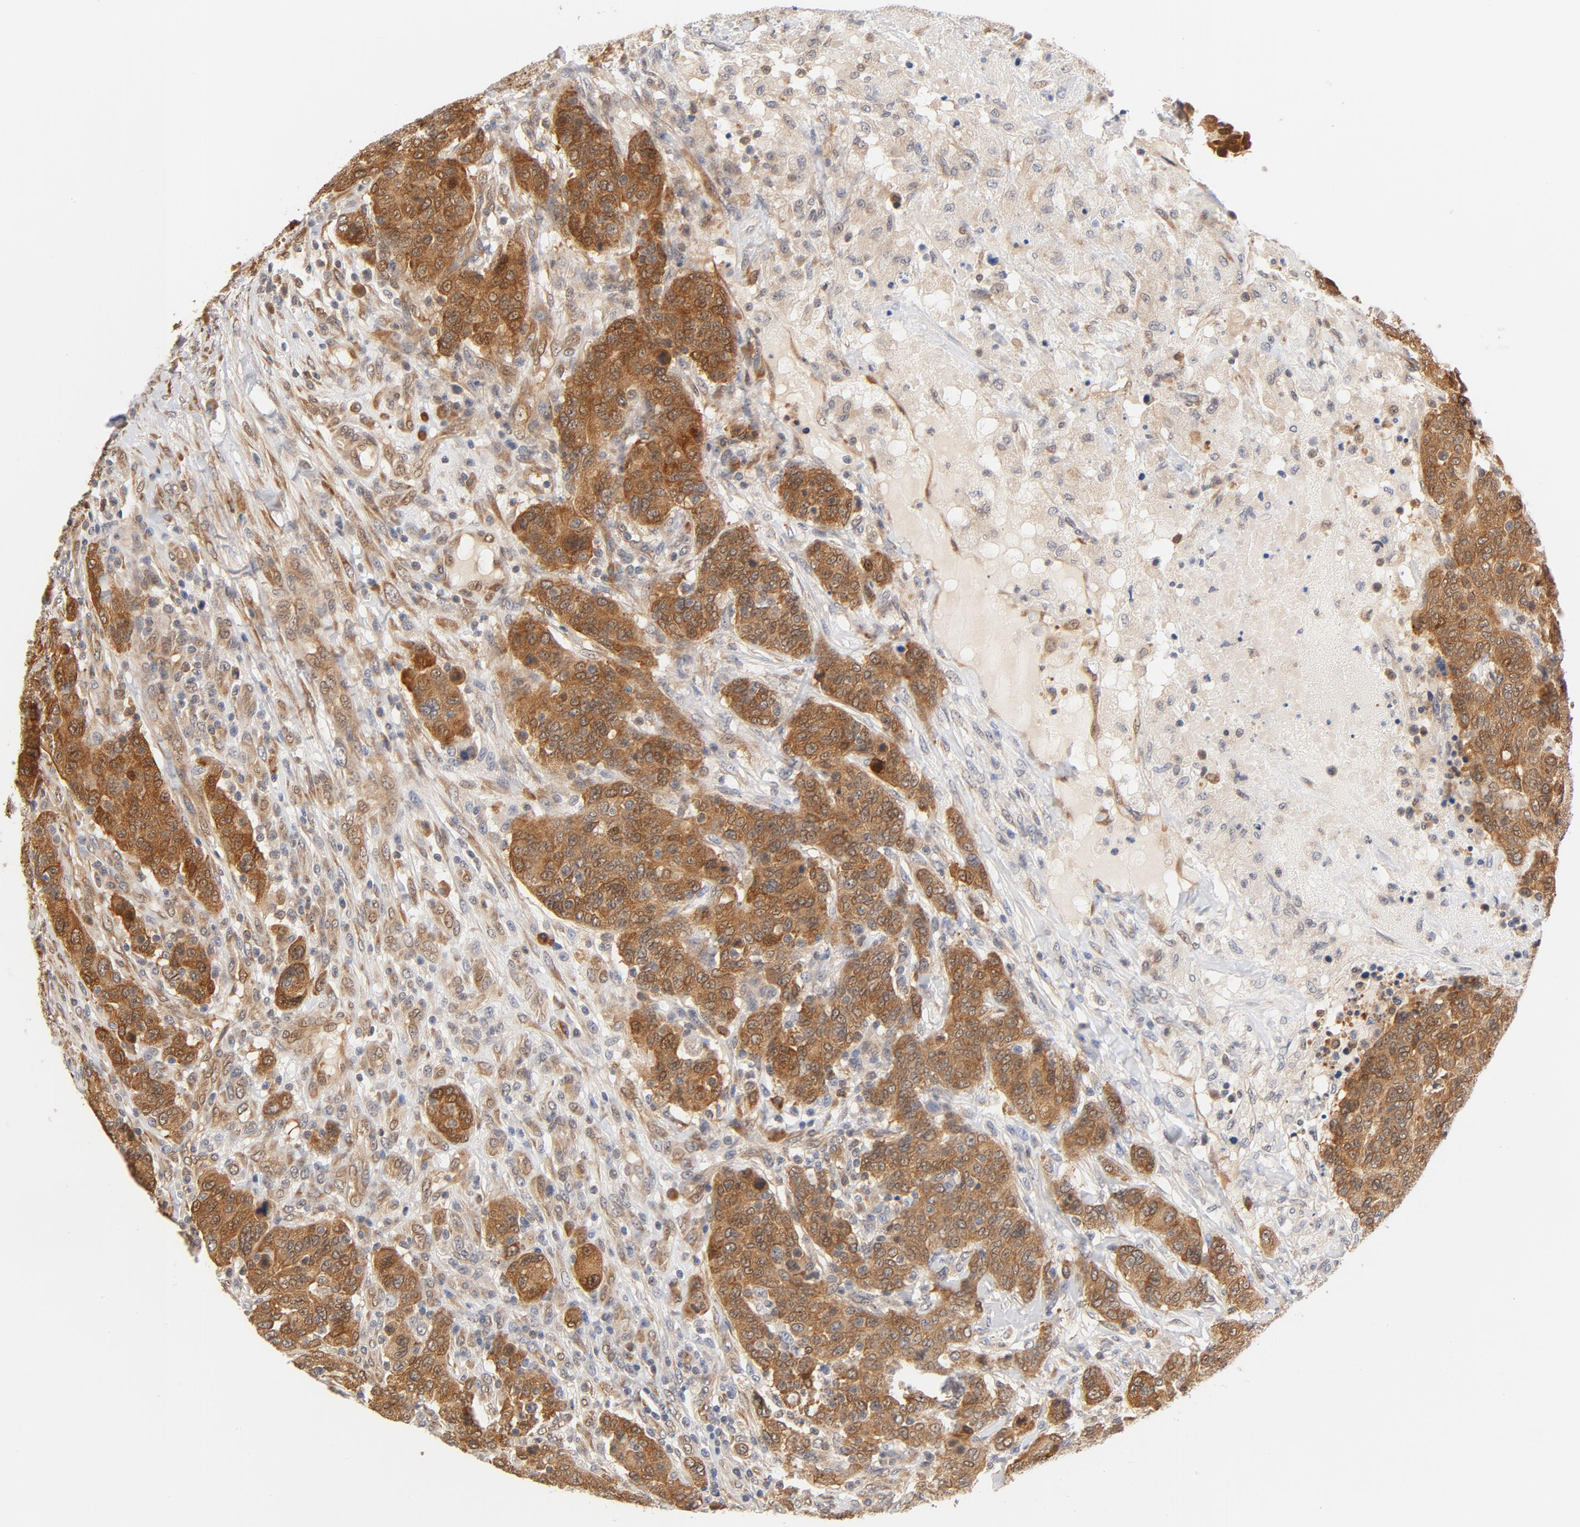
{"staining": {"intensity": "moderate", "quantity": ">75%", "location": "cytoplasmic/membranous"}, "tissue": "breast cancer", "cell_type": "Tumor cells", "image_type": "cancer", "snomed": [{"axis": "morphology", "description": "Duct carcinoma"}, {"axis": "topography", "description": "Breast"}], "caption": "Immunohistochemistry staining of invasive ductal carcinoma (breast), which shows medium levels of moderate cytoplasmic/membranous positivity in about >75% of tumor cells indicating moderate cytoplasmic/membranous protein expression. The staining was performed using DAB (3,3'-diaminobenzidine) (brown) for protein detection and nuclei were counterstained in hematoxylin (blue).", "gene": "EIF4E", "patient": {"sex": "female", "age": 37}}